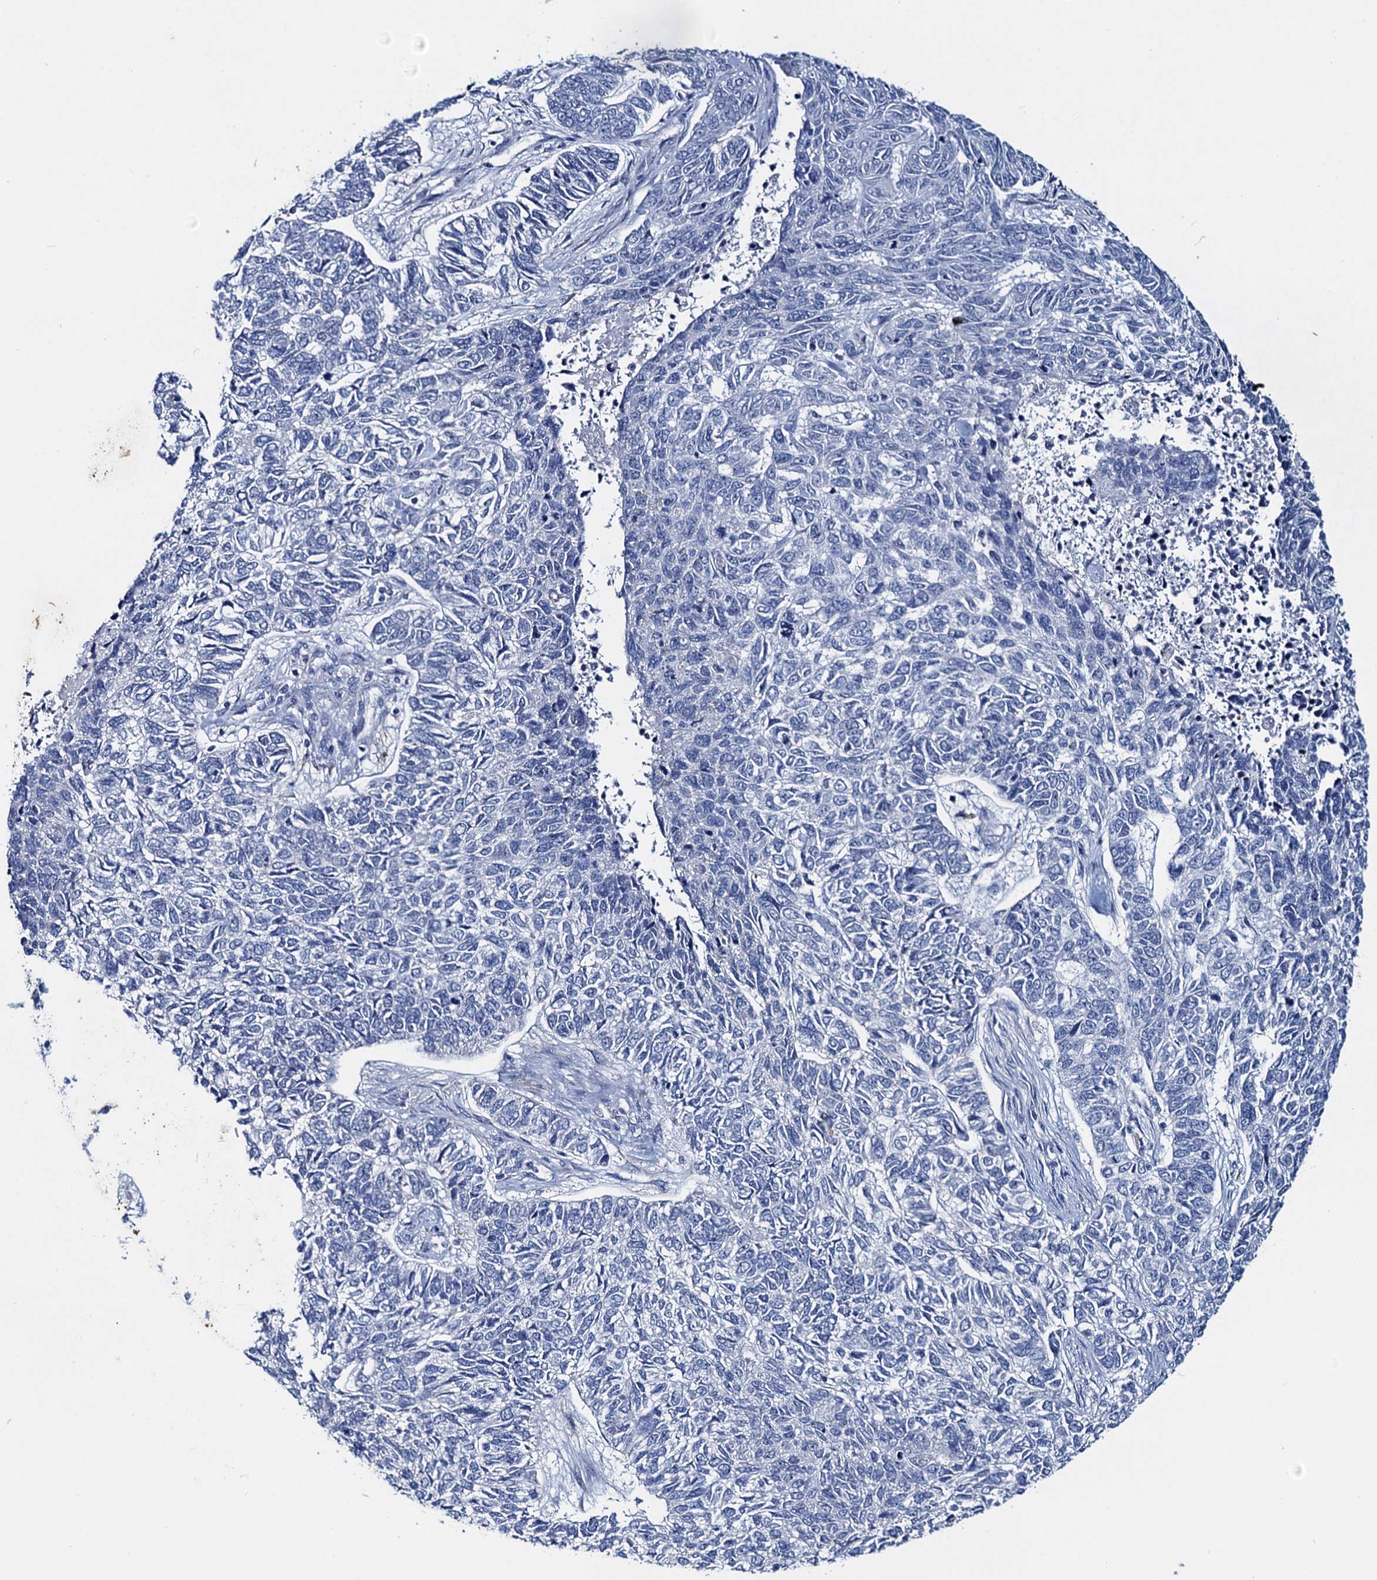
{"staining": {"intensity": "negative", "quantity": "none", "location": "none"}, "tissue": "skin cancer", "cell_type": "Tumor cells", "image_type": "cancer", "snomed": [{"axis": "morphology", "description": "Basal cell carcinoma"}, {"axis": "topography", "description": "Skin"}], "caption": "Tumor cells are negative for brown protein staining in skin cancer.", "gene": "RTKN2", "patient": {"sex": "female", "age": 65}}